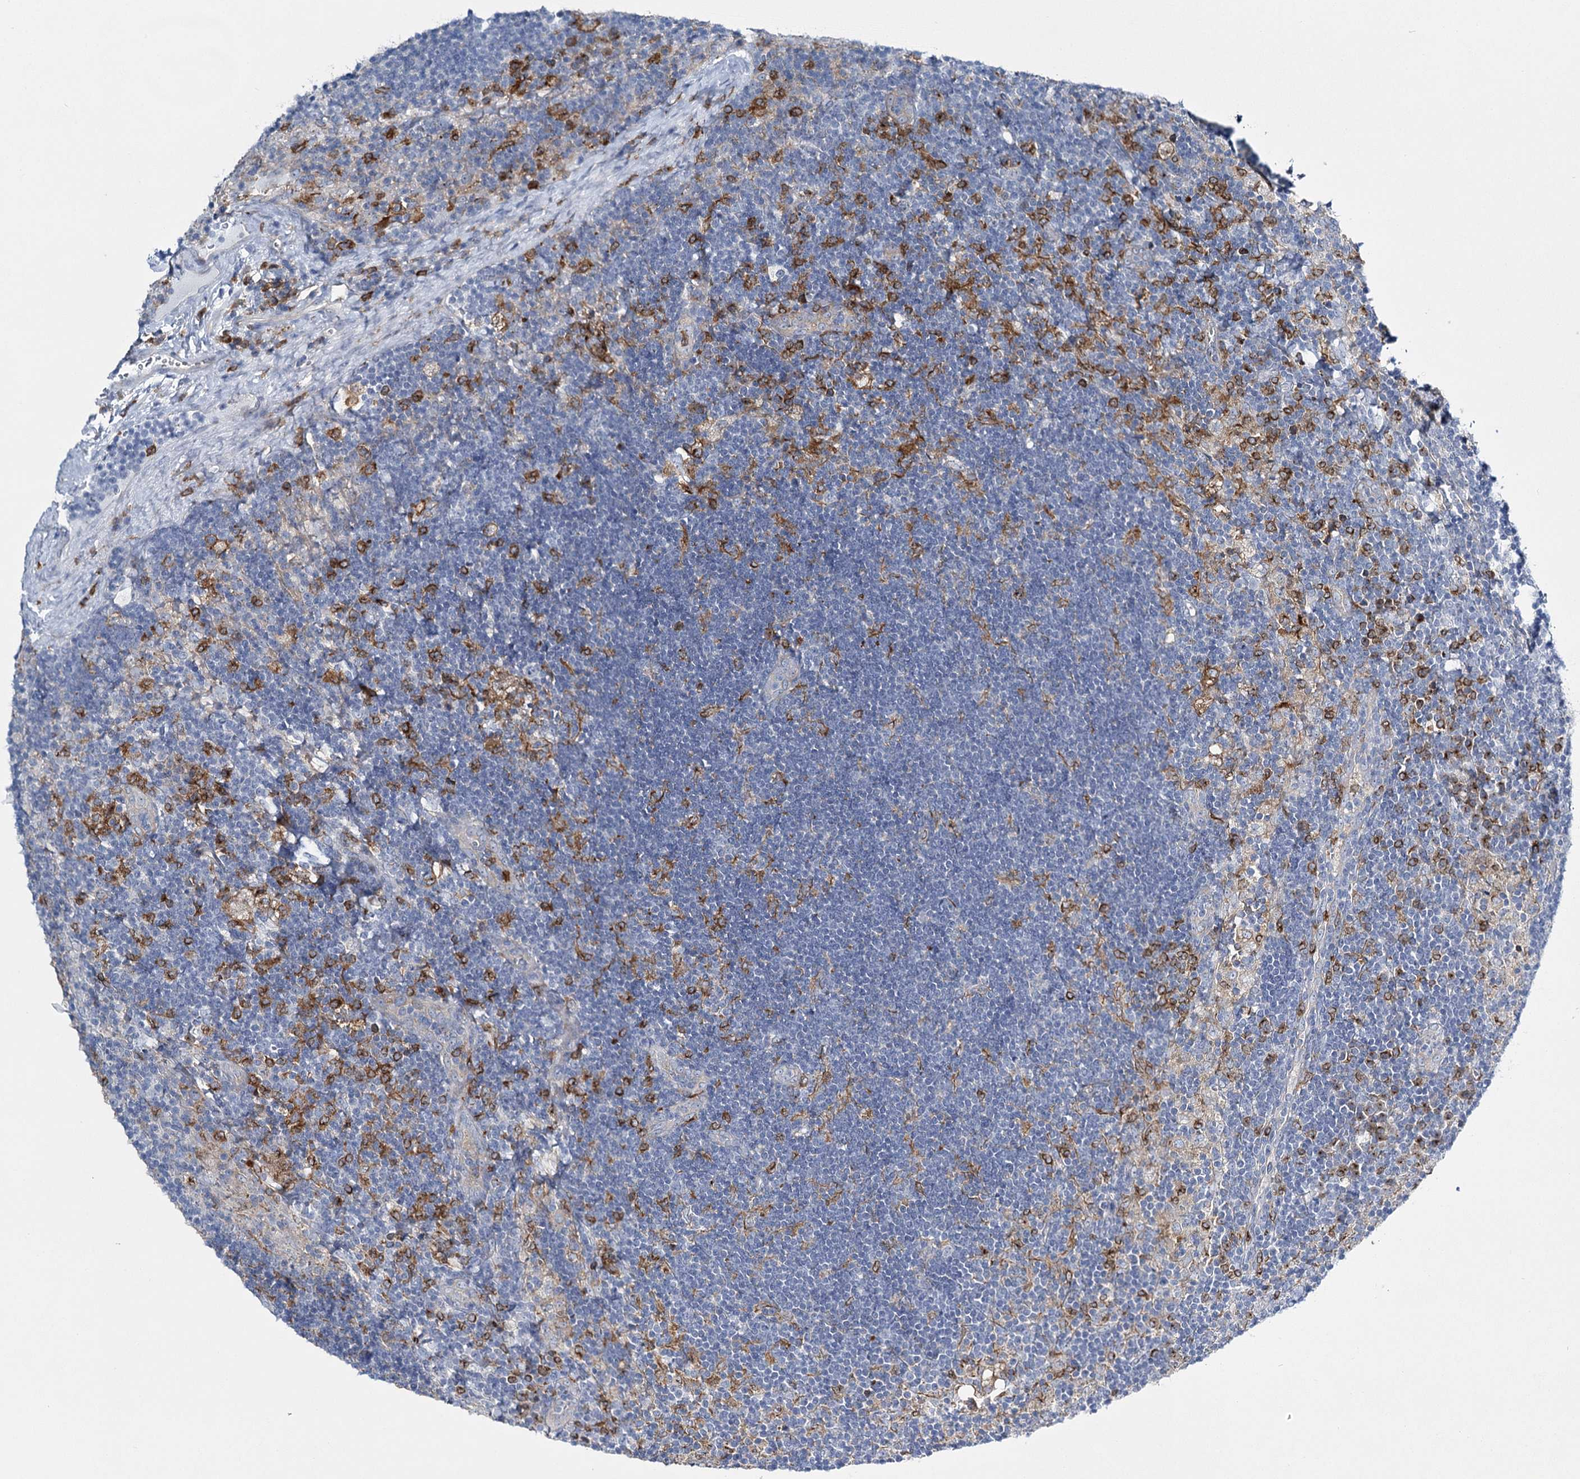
{"staining": {"intensity": "strong", "quantity": "<25%", "location": "cytoplasmic/membranous"}, "tissue": "lymph node", "cell_type": "Germinal center cells", "image_type": "normal", "snomed": [{"axis": "morphology", "description": "Normal tissue, NOS"}, {"axis": "topography", "description": "Lymph node"}], "caption": "Immunohistochemical staining of normal lymph node exhibits medium levels of strong cytoplasmic/membranous staining in about <25% of germinal center cells. The protein of interest is shown in brown color, while the nuclei are stained blue.", "gene": "CCDC88A", "patient": {"sex": "male", "age": 24}}